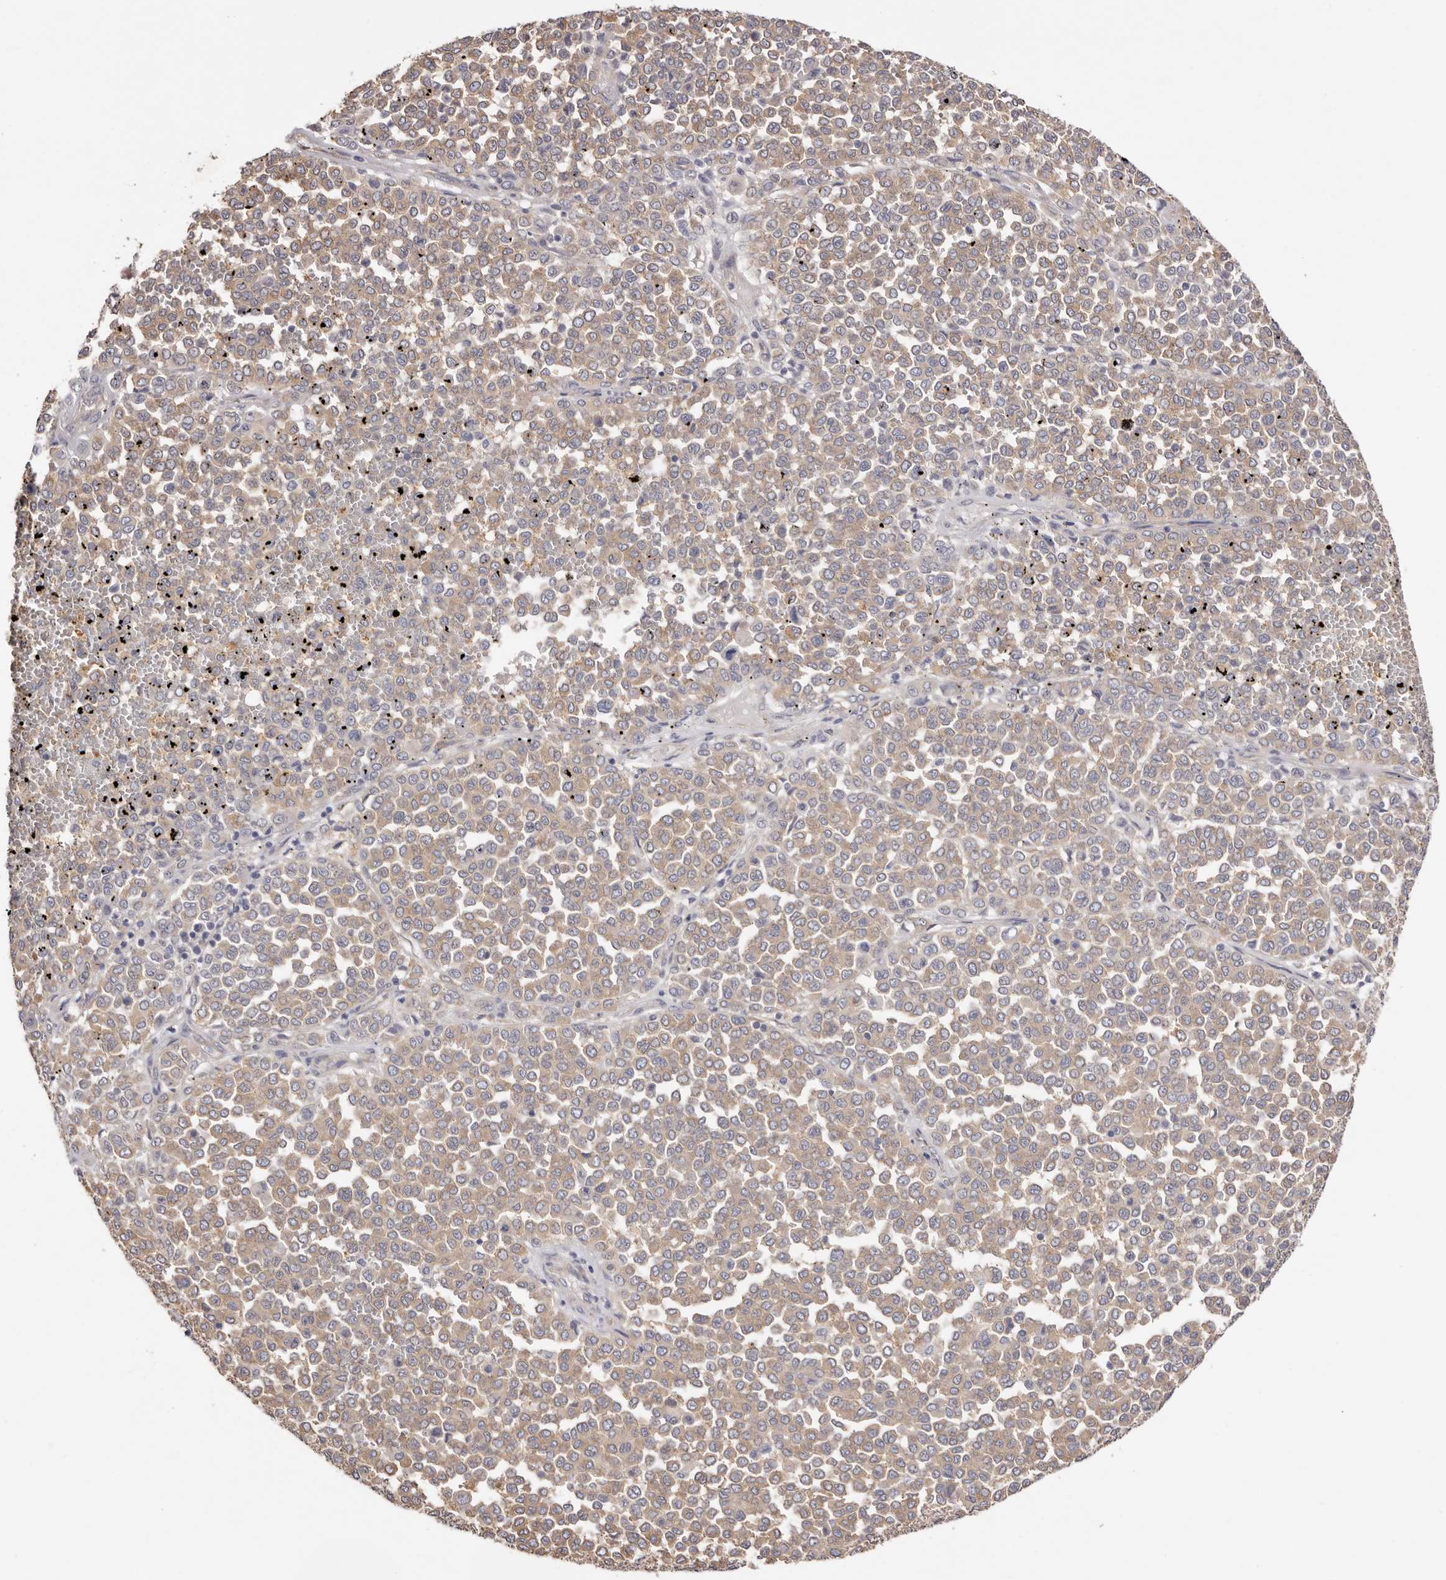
{"staining": {"intensity": "weak", "quantity": ">75%", "location": "cytoplasmic/membranous"}, "tissue": "melanoma", "cell_type": "Tumor cells", "image_type": "cancer", "snomed": [{"axis": "morphology", "description": "Malignant melanoma, Metastatic site"}, {"axis": "topography", "description": "Pancreas"}], "caption": "Human melanoma stained with a brown dye exhibits weak cytoplasmic/membranous positive staining in about >75% of tumor cells.", "gene": "FAM167B", "patient": {"sex": "female", "age": 30}}